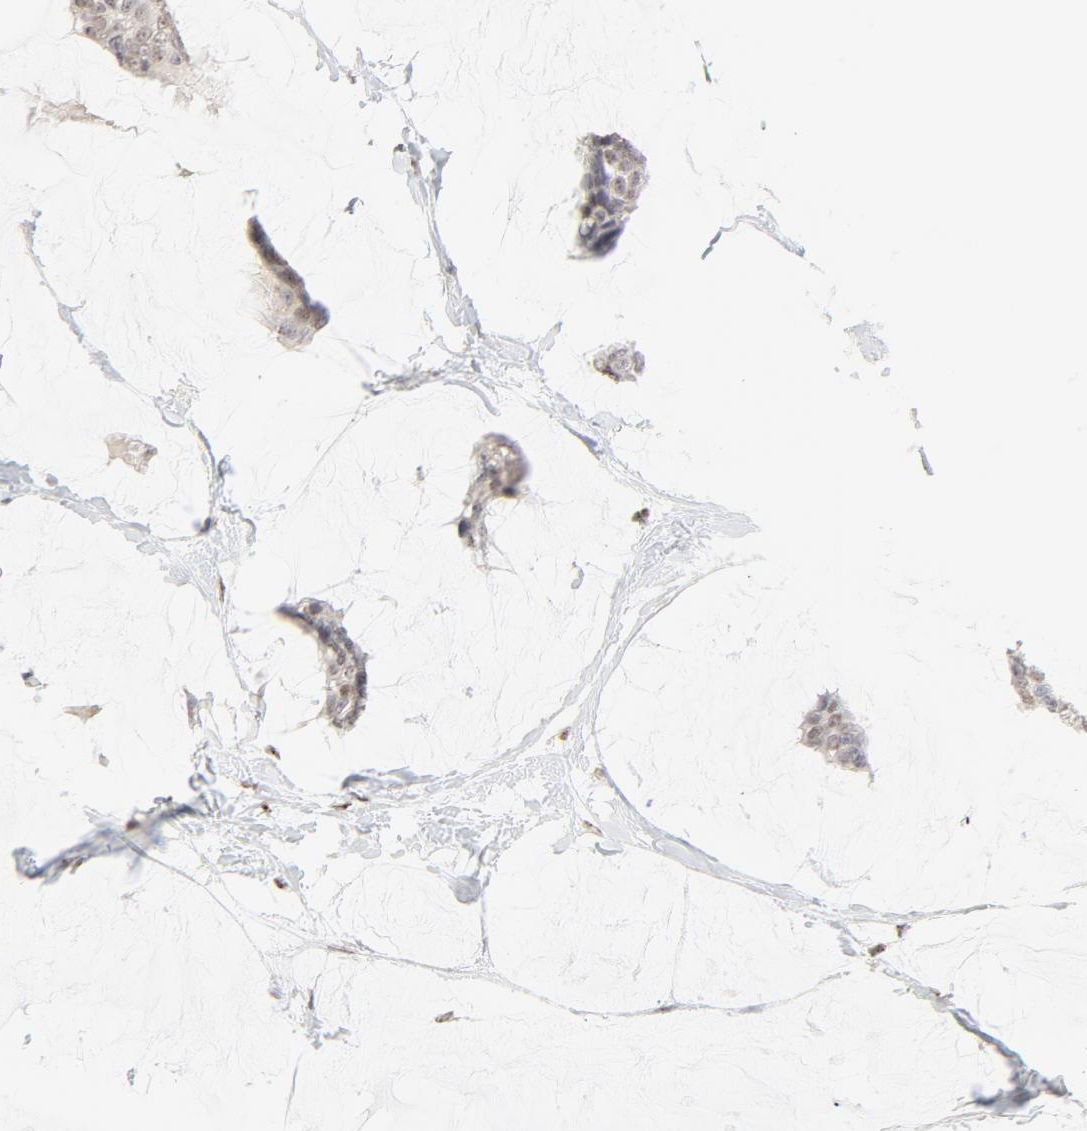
{"staining": {"intensity": "weak", "quantity": "25%-75%", "location": "nuclear"}, "tissue": "breast cancer", "cell_type": "Tumor cells", "image_type": "cancer", "snomed": [{"axis": "morphology", "description": "Duct carcinoma"}, {"axis": "topography", "description": "Breast"}], "caption": "Immunohistochemistry (IHC) image of infiltrating ductal carcinoma (breast) stained for a protein (brown), which reveals low levels of weak nuclear staining in approximately 25%-75% of tumor cells.", "gene": "NFIL3", "patient": {"sex": "female", "age": 93}}